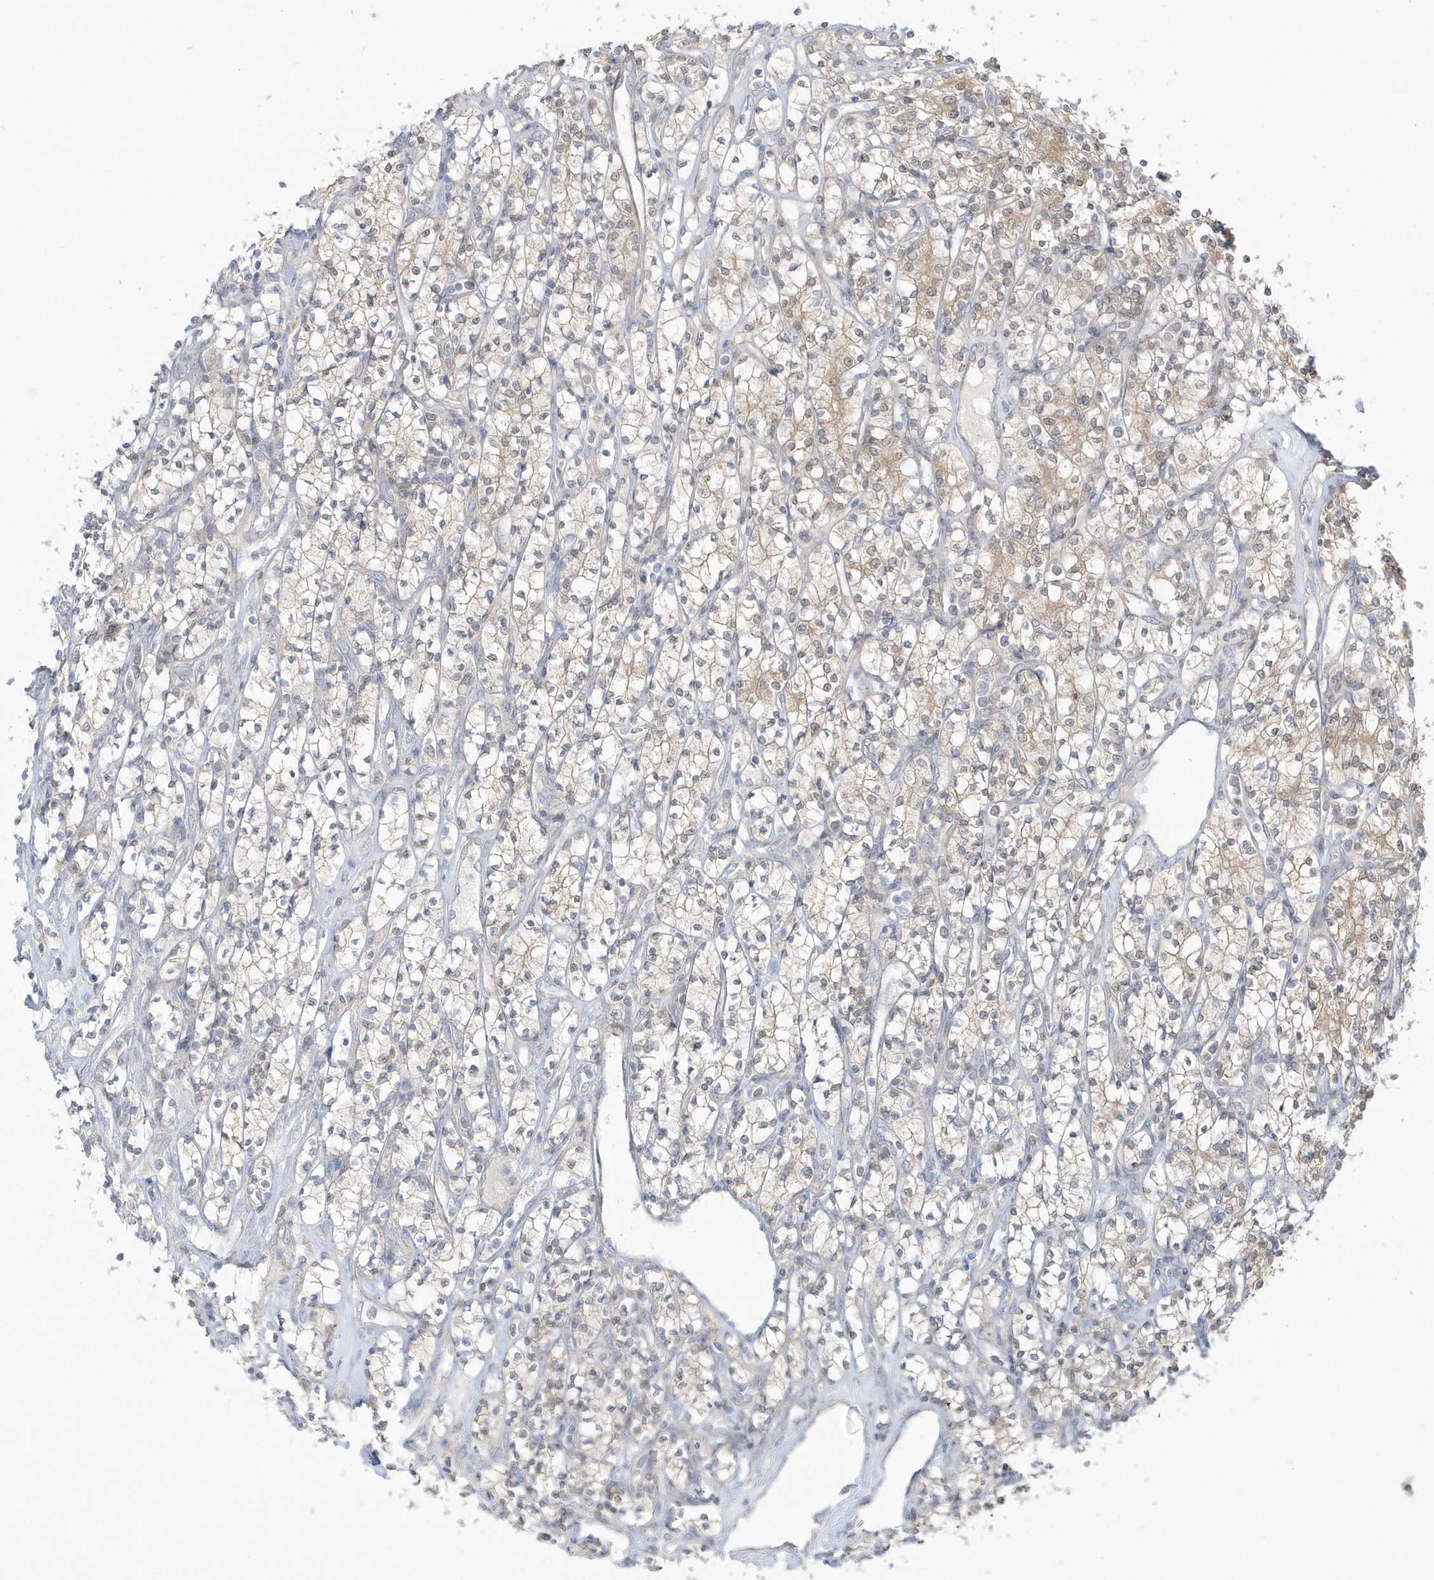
{"staining": {"intensity": "weak", "quantity": "25%-75%", "location": "cytoplasmic/membranous"}, "tissue": "renal cancer", "cell_type": "Tumor cells", "image_type": "cancer", "snomed": [{"axis": "morphology", "description": "Adenocarcinoma, NOS"}, {"axis": "topography", "description": "Kidney"}], "caption": "This is a histology image of immunohistochemistry staining of adenocarcinoma (renal), which shows weak positivity in the cytoplasmic/membranous of tumor cells.", "gene": "PCBD1", "patient": {"sex": "male", "age": 77}}